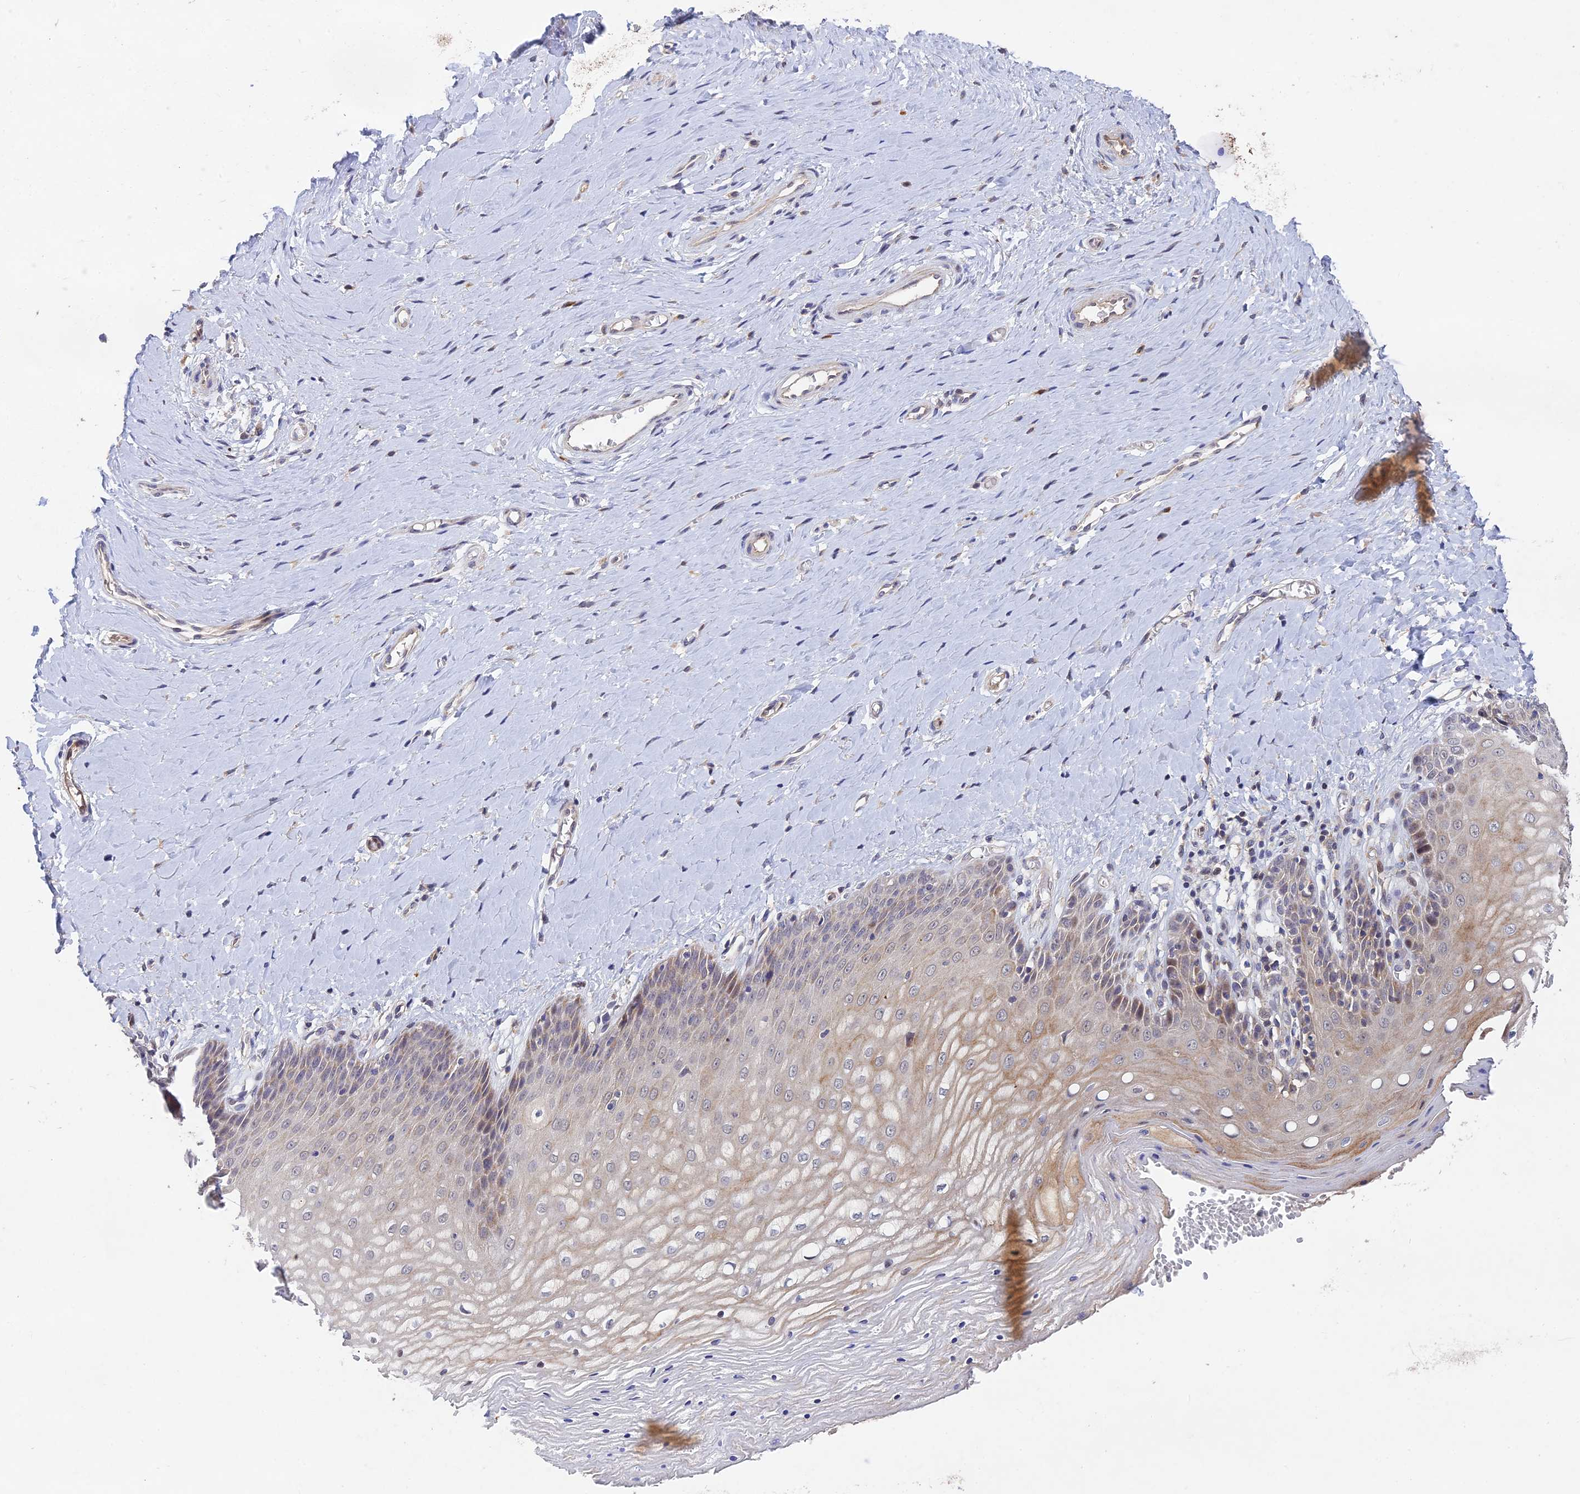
{"staining": {"intensity": "moderate", "quantity": "<25%", "location": "cytoplasmic/membranous,nuclear"}, "tissue": "vagina", "cell_type": "Squamous epithelial cells", "image_type": "normal", "snomed": [{"axis": "morphology", "description": "Normal tissue, NOS"}, {"axis": "topography", "description": "Vagina"}], "caption": "Immunohistochemistry micrograph of unremarkable vagina stained for a protein (brown), which exhibits low levels of moderate cytoplasmic/membranous,nuclear staining in approximately <25% of squamous epithelial cells.", "gene": "NSMCE1", "patient": {"sex": "female", "age": 65}}